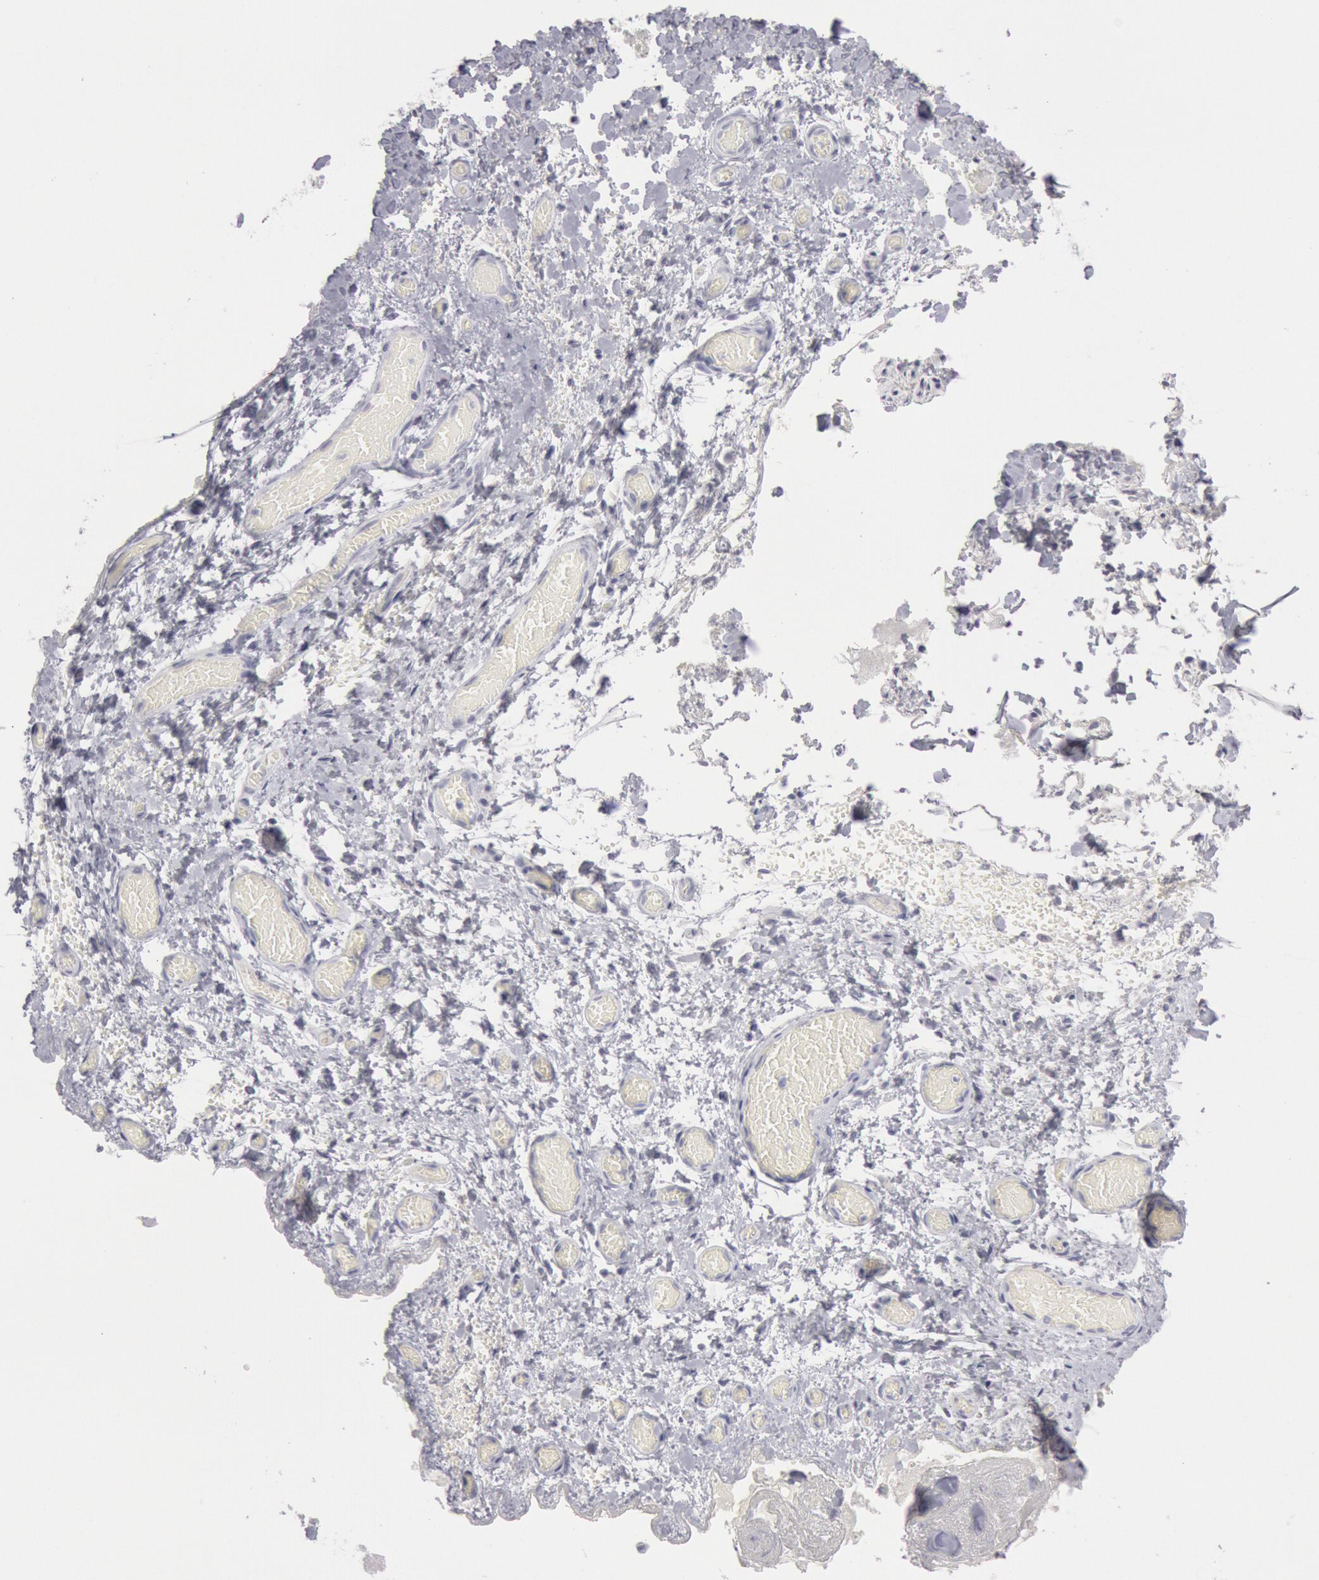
{"staining": {"intensity": "negative", "quantity": "none", "location": "none"}, "tissue": "skeletal muscle", "cell_type": "Myocytes", "image_type": "normal", "snomed": [{"axis": "morphology", "description": "Normal tissue, NOS"}, {"axis": "topography", "description": "Skeletal muscle"}, {"axis": "topography", "description": "Soft tissue"}], "caption": "Immunohistochemistry of unremarkable skeletal muscle demonstrates no positivity in myocytes. (Stains: DAB (3,3'-diaminobenzidine) IHC with hematoxylin counter stain, Microscopy: brightfield microscopy at high magnification).", "gene": "KRT16", "patient": {"sex": "female", "age": 58}}